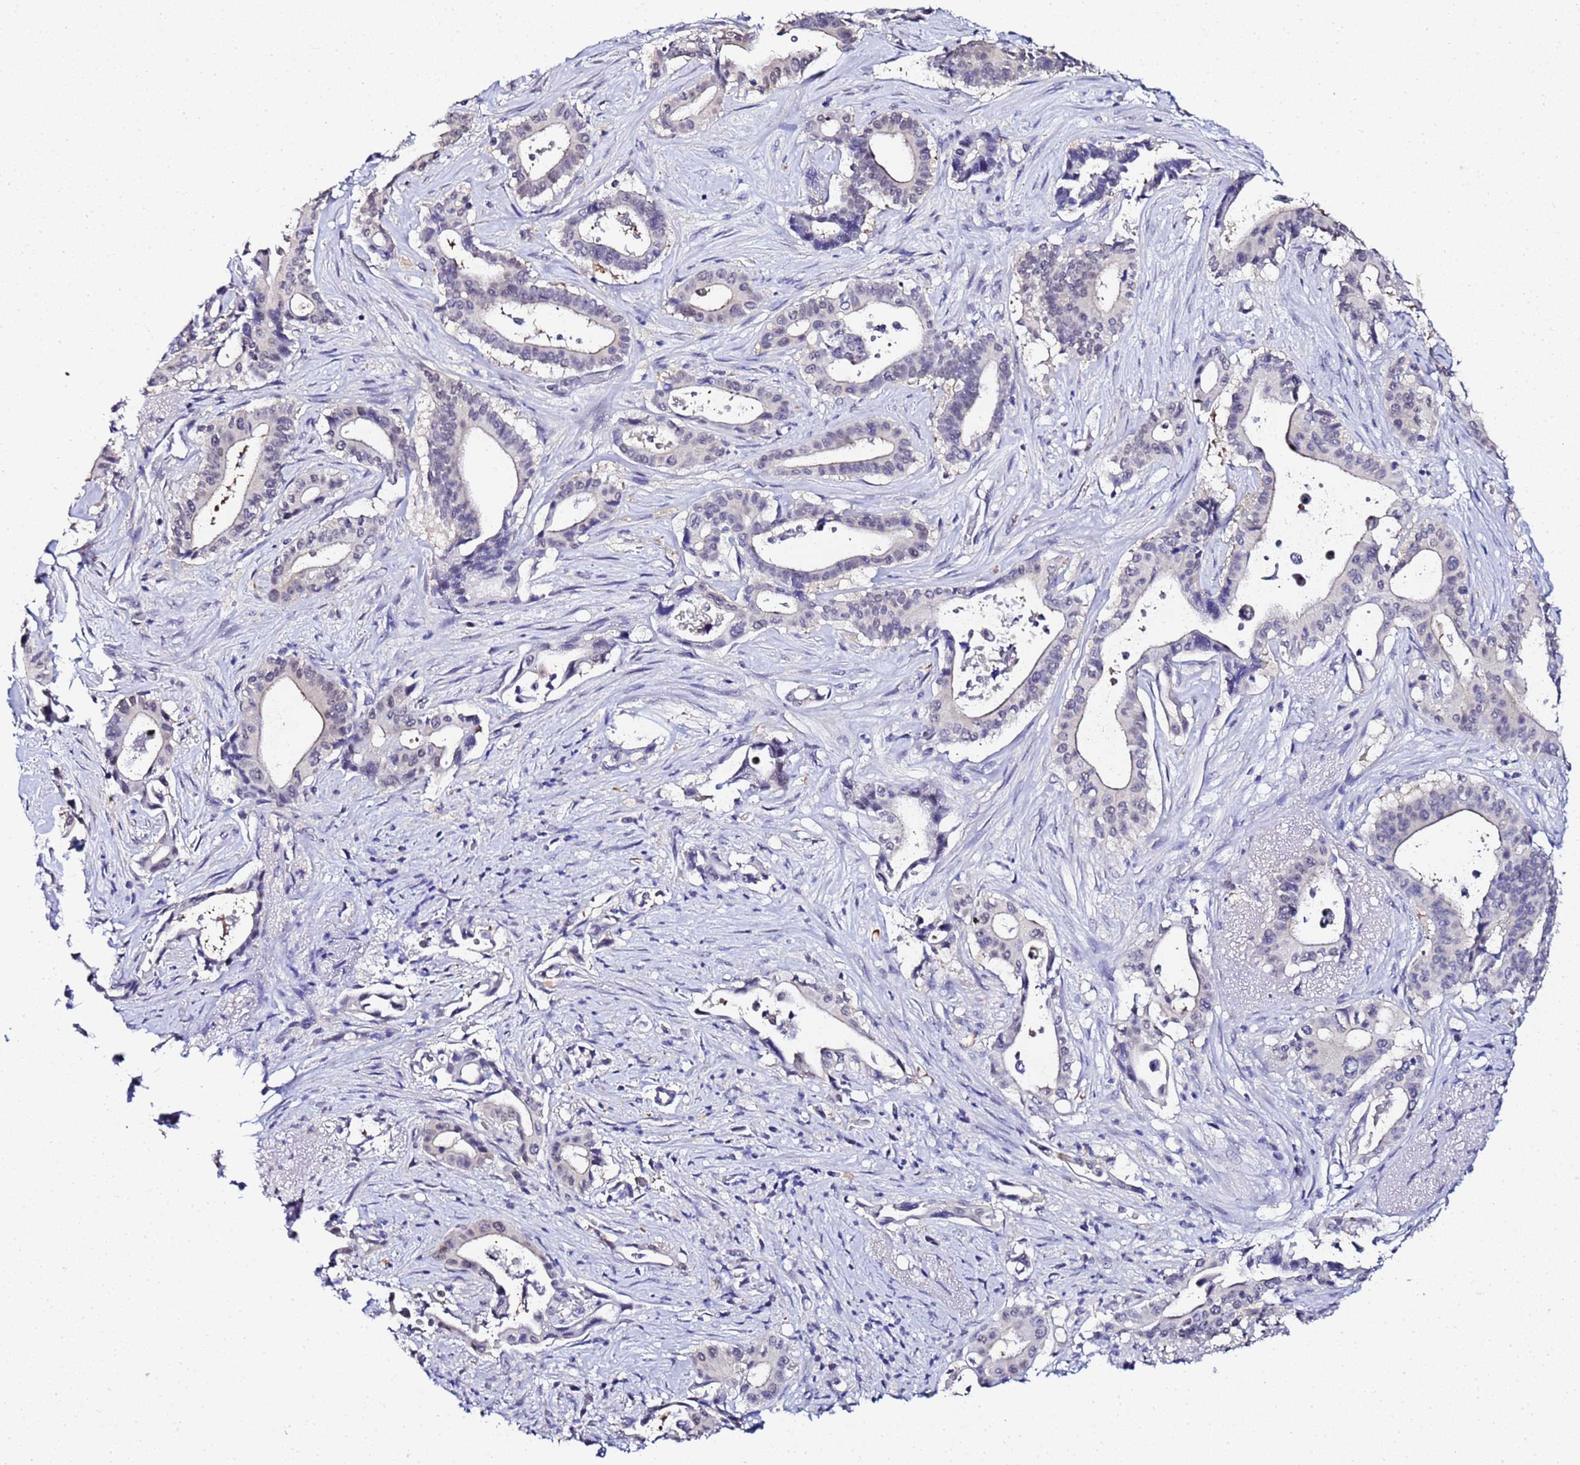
{"staining": {"intensity": "negative", "quantity": "none", "location": "none"}, "tissue": "pancreatic cancer", "cell_type": "Tumor cells", "image_type": "cancer", "snomed": [{"axis": "morphology", "description": "Adenocarcinoma, NOS"}, {"axis": "topography", "description": "Pancreas"}], "caption": "Pancreatic cancer was stained to show a protein in brown. There is no significant staining in tumor cells.", "gene": "ACTL6B", "patient": {"sex": "female", "age": 77}}